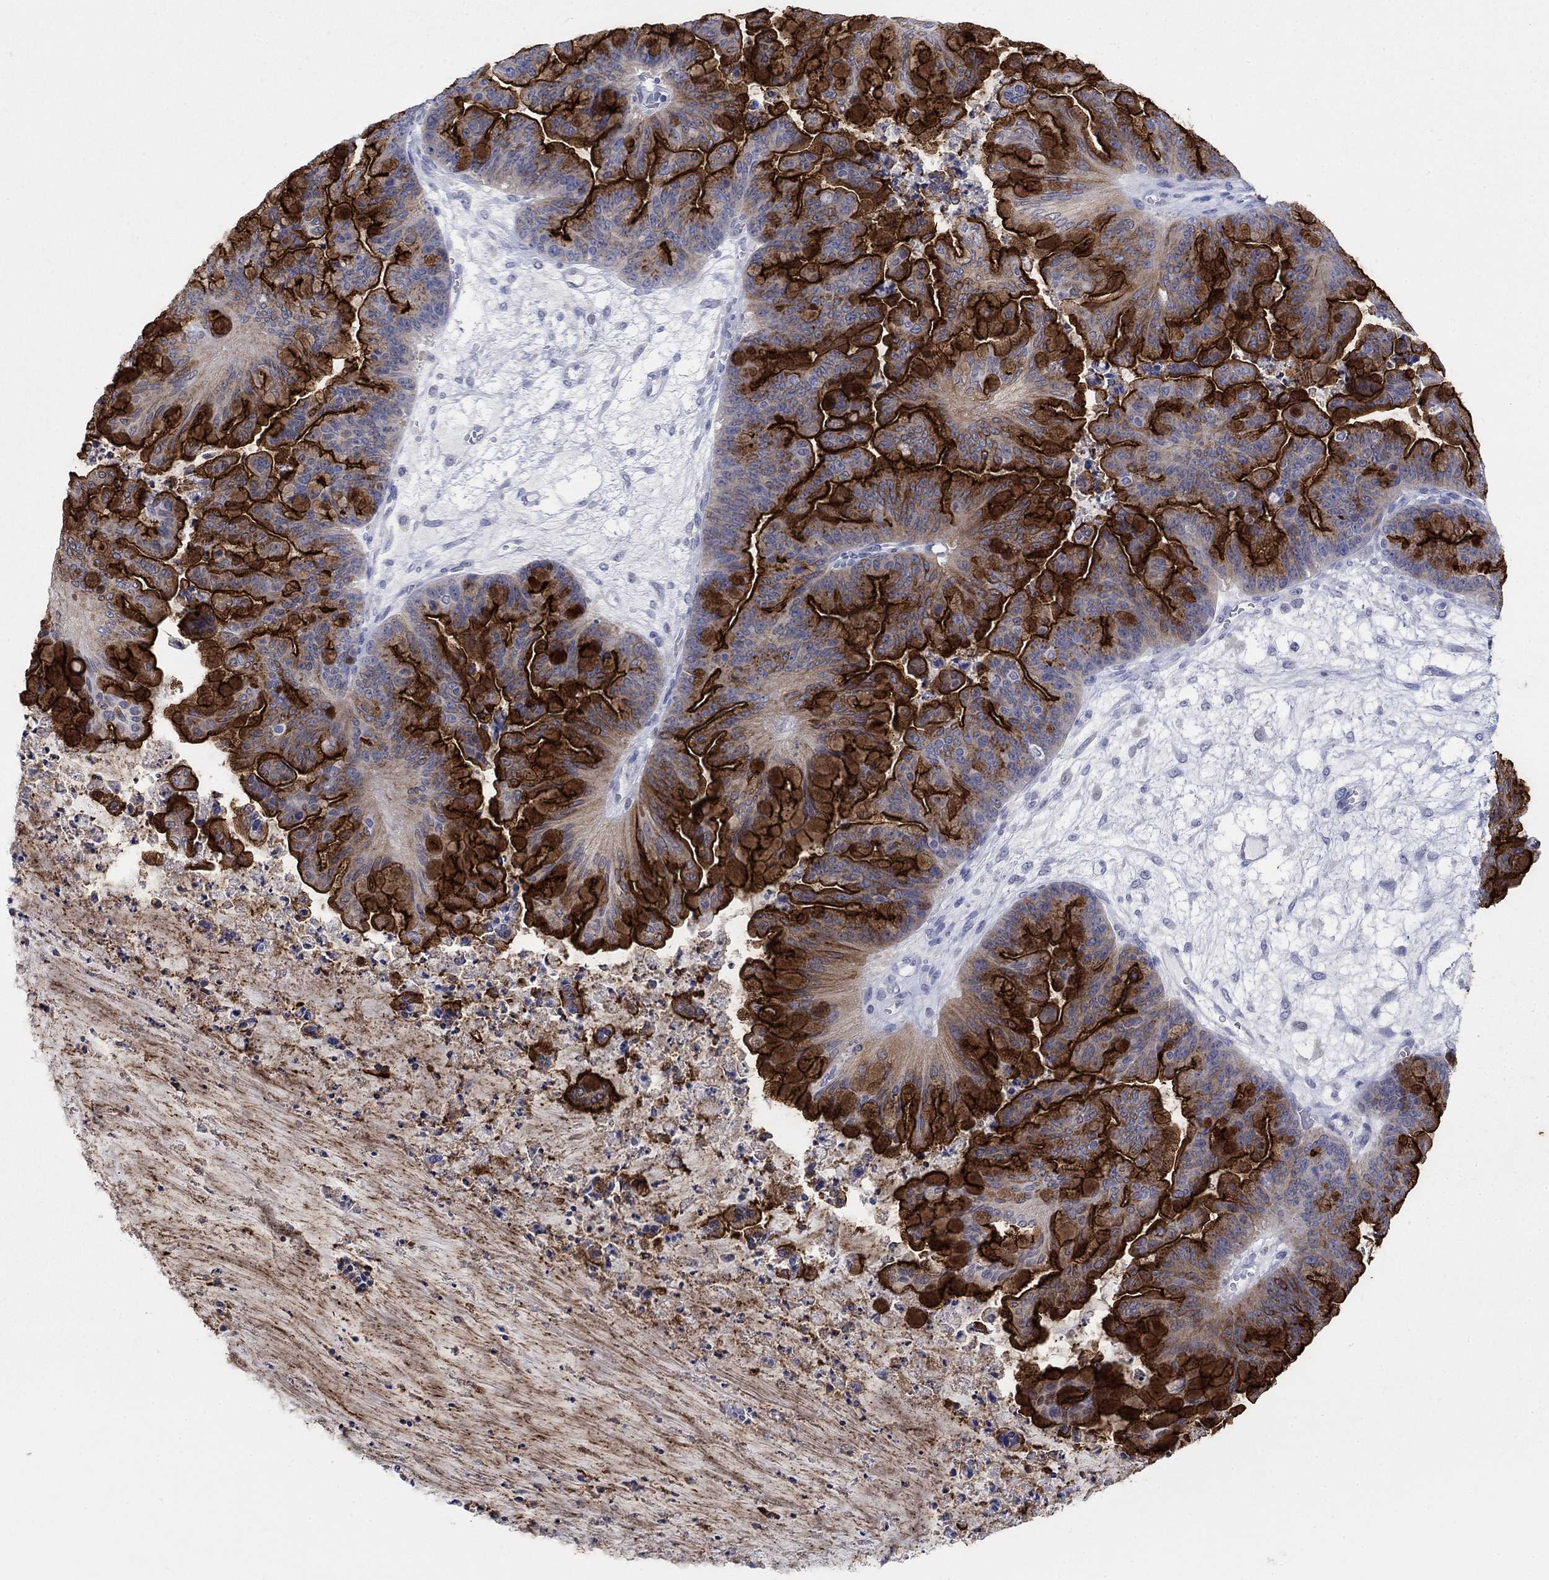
{"staining": {"intensity": "strong", "quantity": ">75%", "location": "cytoplasmic/membranous"}, "tissue": "ovarian cancer", "cell_type": "Tumor cells", "image_type": "cancer", "snomed": [{"axis": "morphology", "description": "Cystadenocarcinoma, mucinous, NOS"}, {"axis": "topography", "description": "Ovary"}], "caption": "A histopathology image of human mucinous cystadenocarcinoma (ovarian) stained for a protein shows strong cytoplasmic/membranous brown staining in tumor cells.", "gene": "FER1L6", "patient": {"sex": "female", "age": 67}}